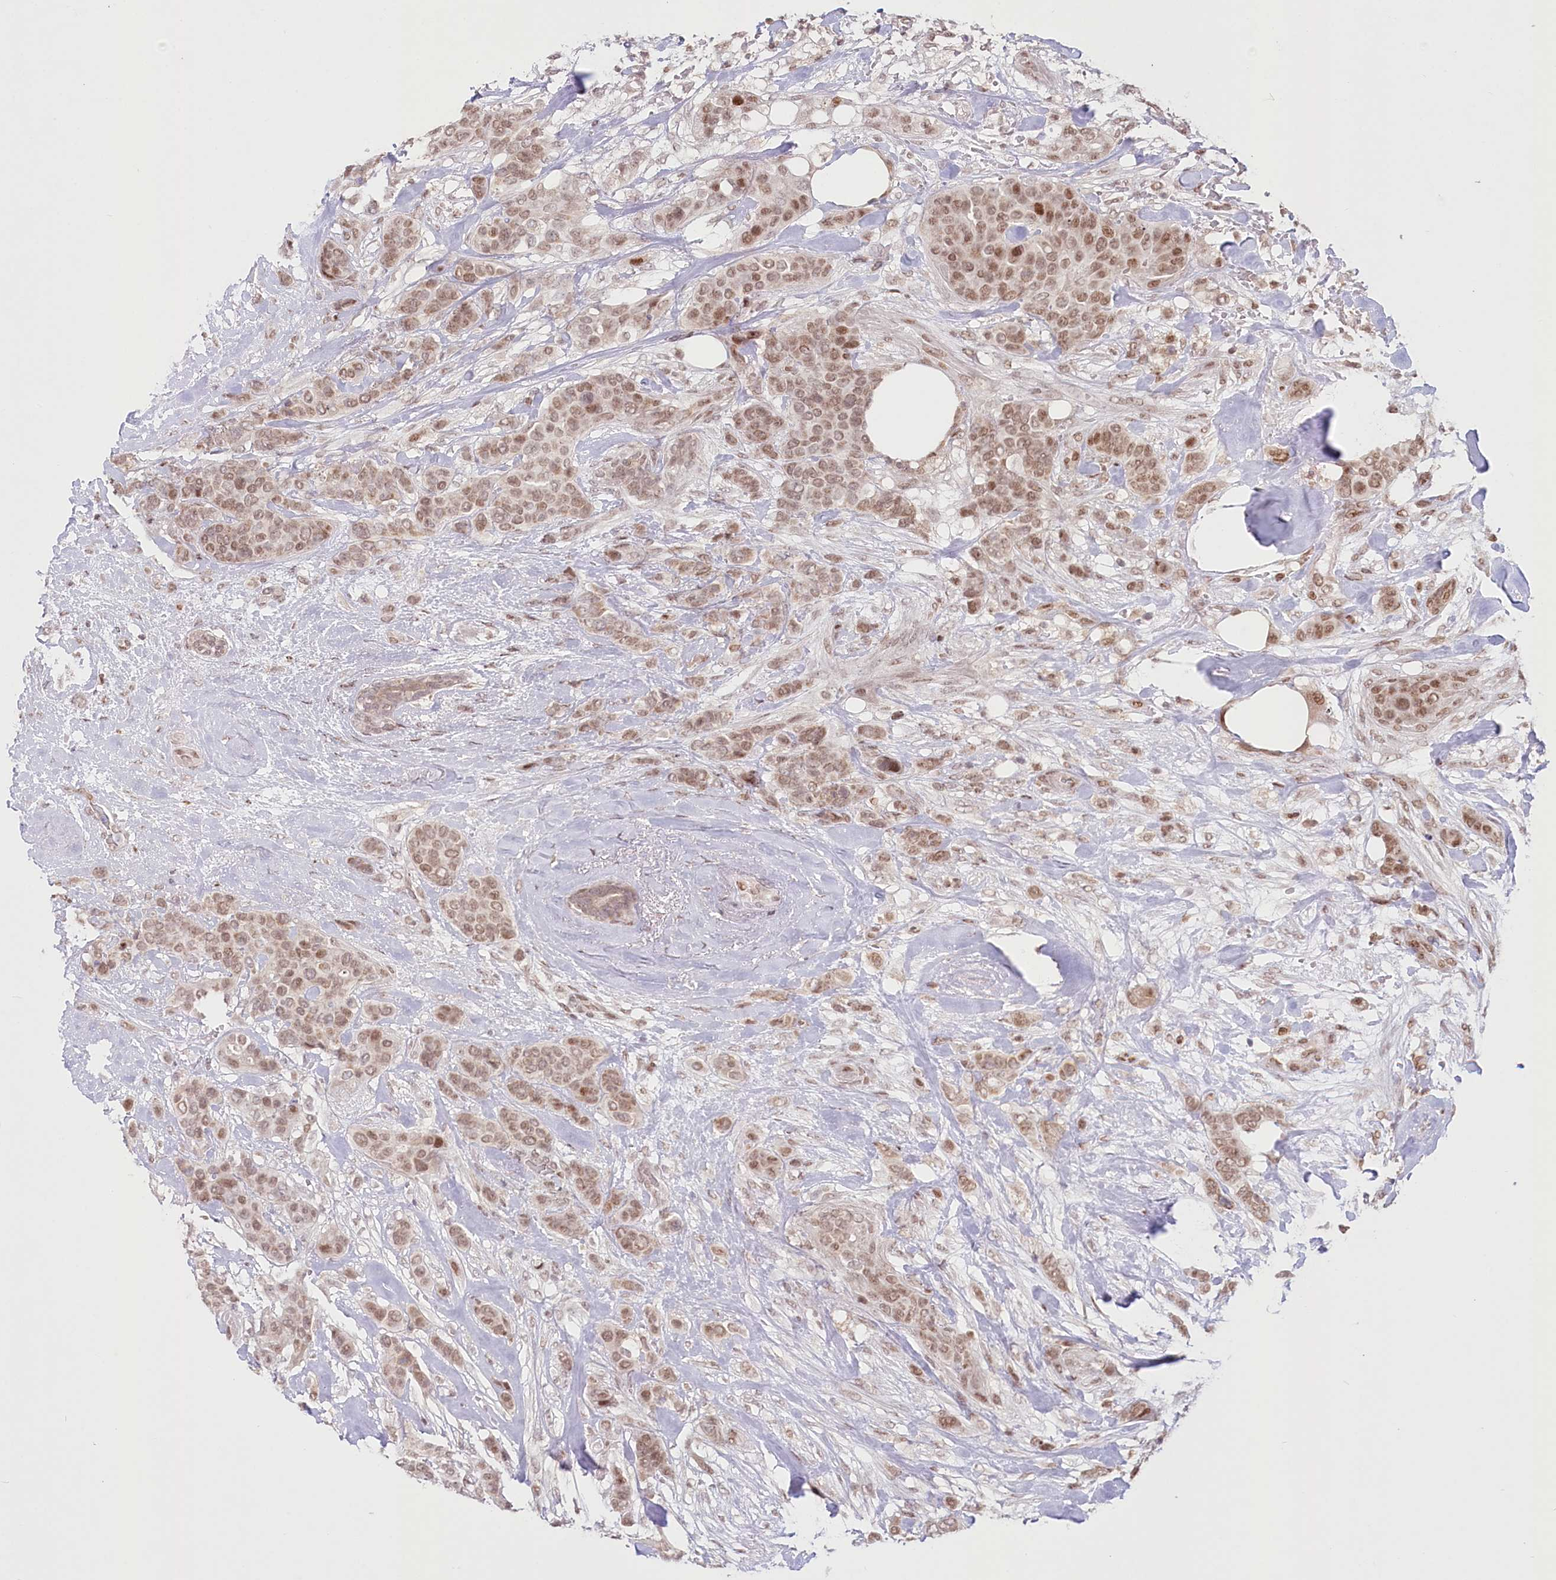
{"staining": {"intensity": "moderate", "quantity": ">75%", "location": "nuclear"}, "tissue": "breast cancer", "cell_type": "Tumor cells", "image_type": "cancer", "snomed": [{"axis": "morphology", "description": "Lobular carcinoma"}, {"axis": "topography", "description": "Breast"}], "caption": "High-power microscopy captured an immunohistochemistry (IHC) image of lobular carcinoma (breast), revealing moderate nuclear expression in approximately >75% of tumor cells.", "gene": "PYURF", "patient": {"sex": "female", "age": 51}}